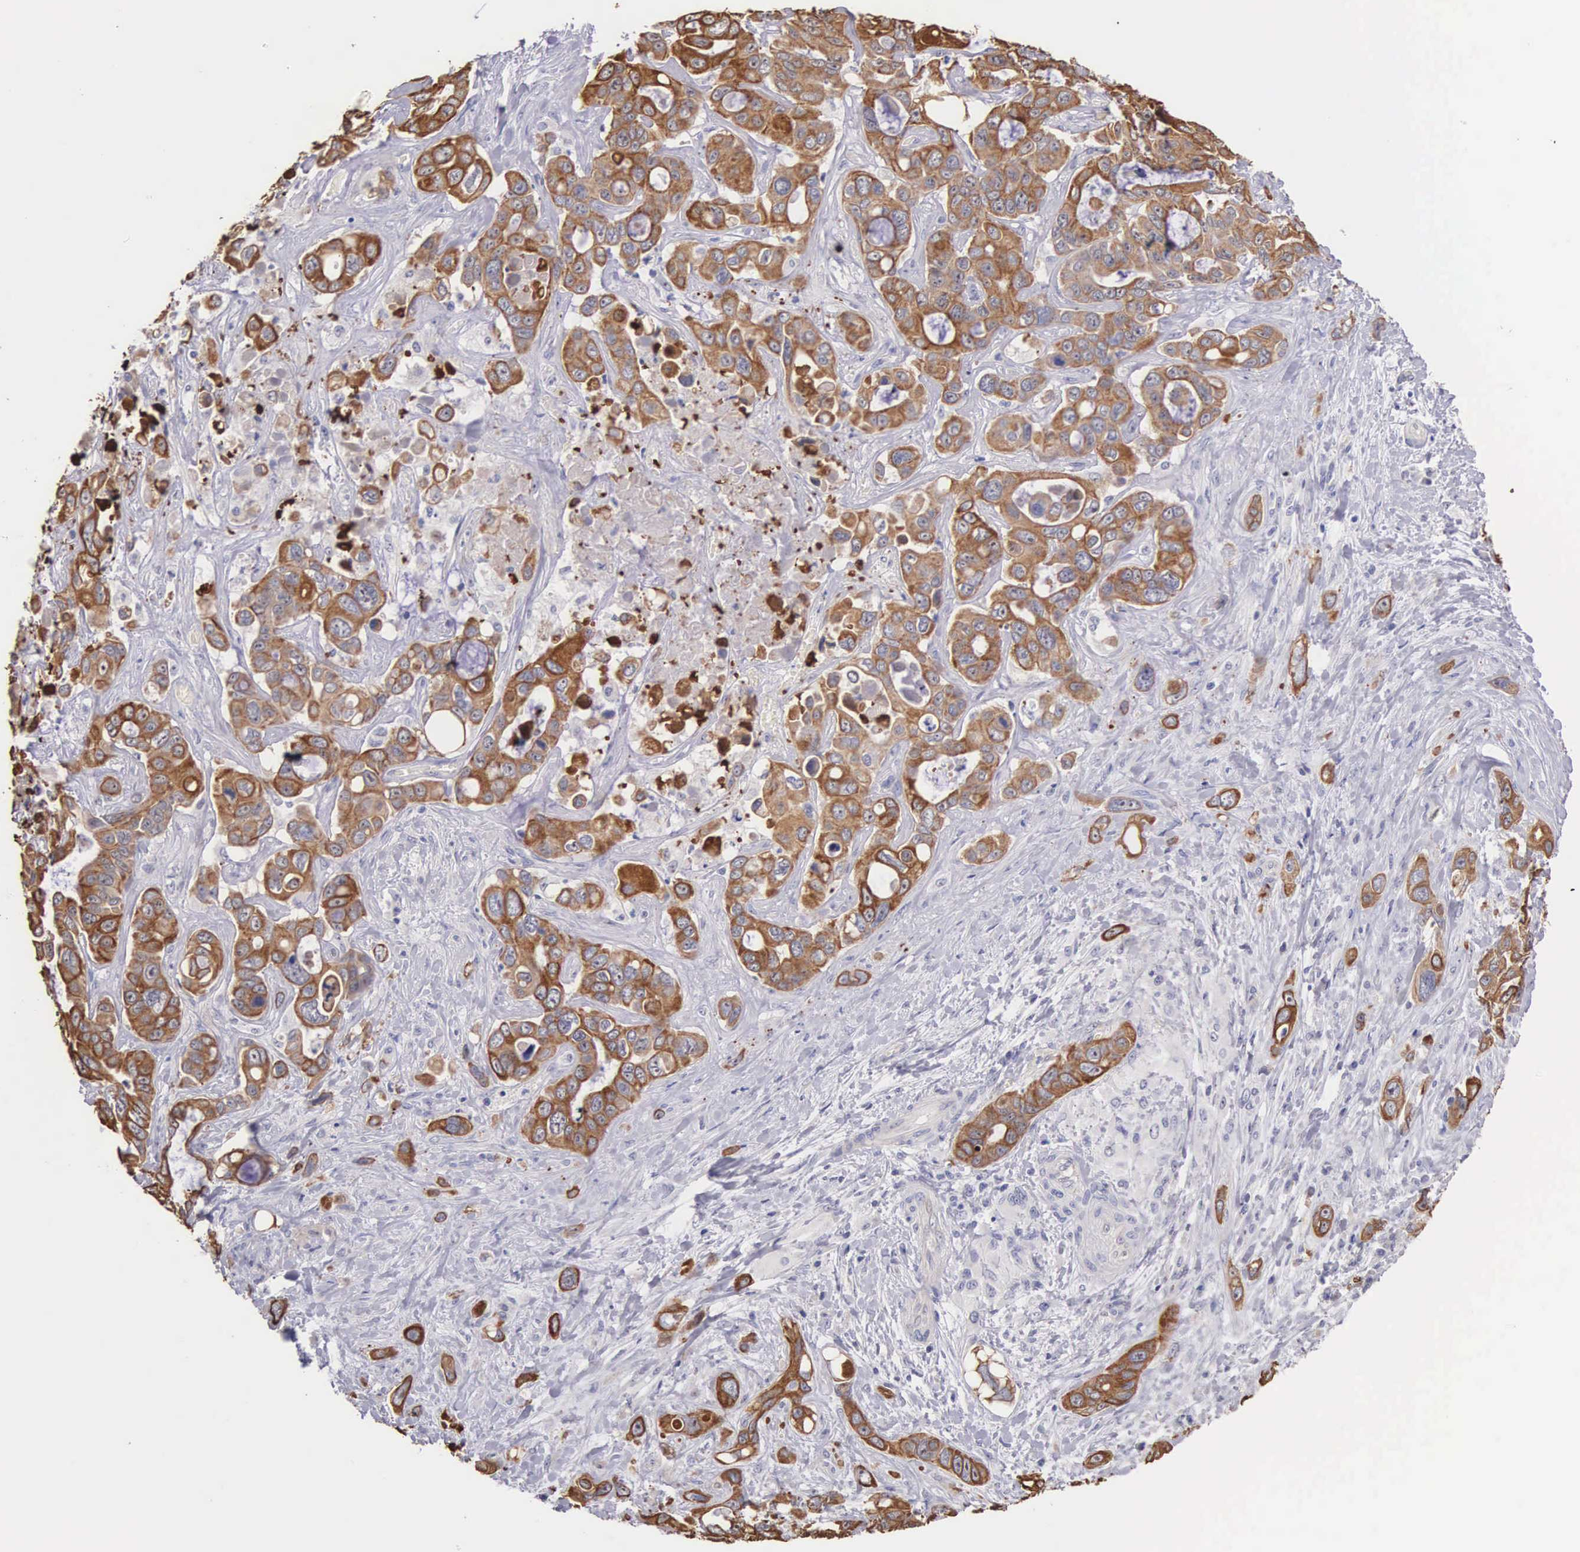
{"staining": {"intensity": "moderate", "quantity": ">75%", "location": "cytoplasmic/membranous"}, "tissue": "liver cancer", "cell_type": "Tumor cells", "image_type": "cancer", "snomed": [{"axis": "morphology", "description": "Cholangiocarcinoma"}, {"axis": "topography", "description": "Liver"}], "caption": "There is medium levels of moderate cytoplasmic/membranous staining in tumor cells of cholangiocarcinoma (liver), as demonstrated by immunohistochemical staining (brown color).", "gene": "PIR", "patient": {"sex": "female", "age": 79}}